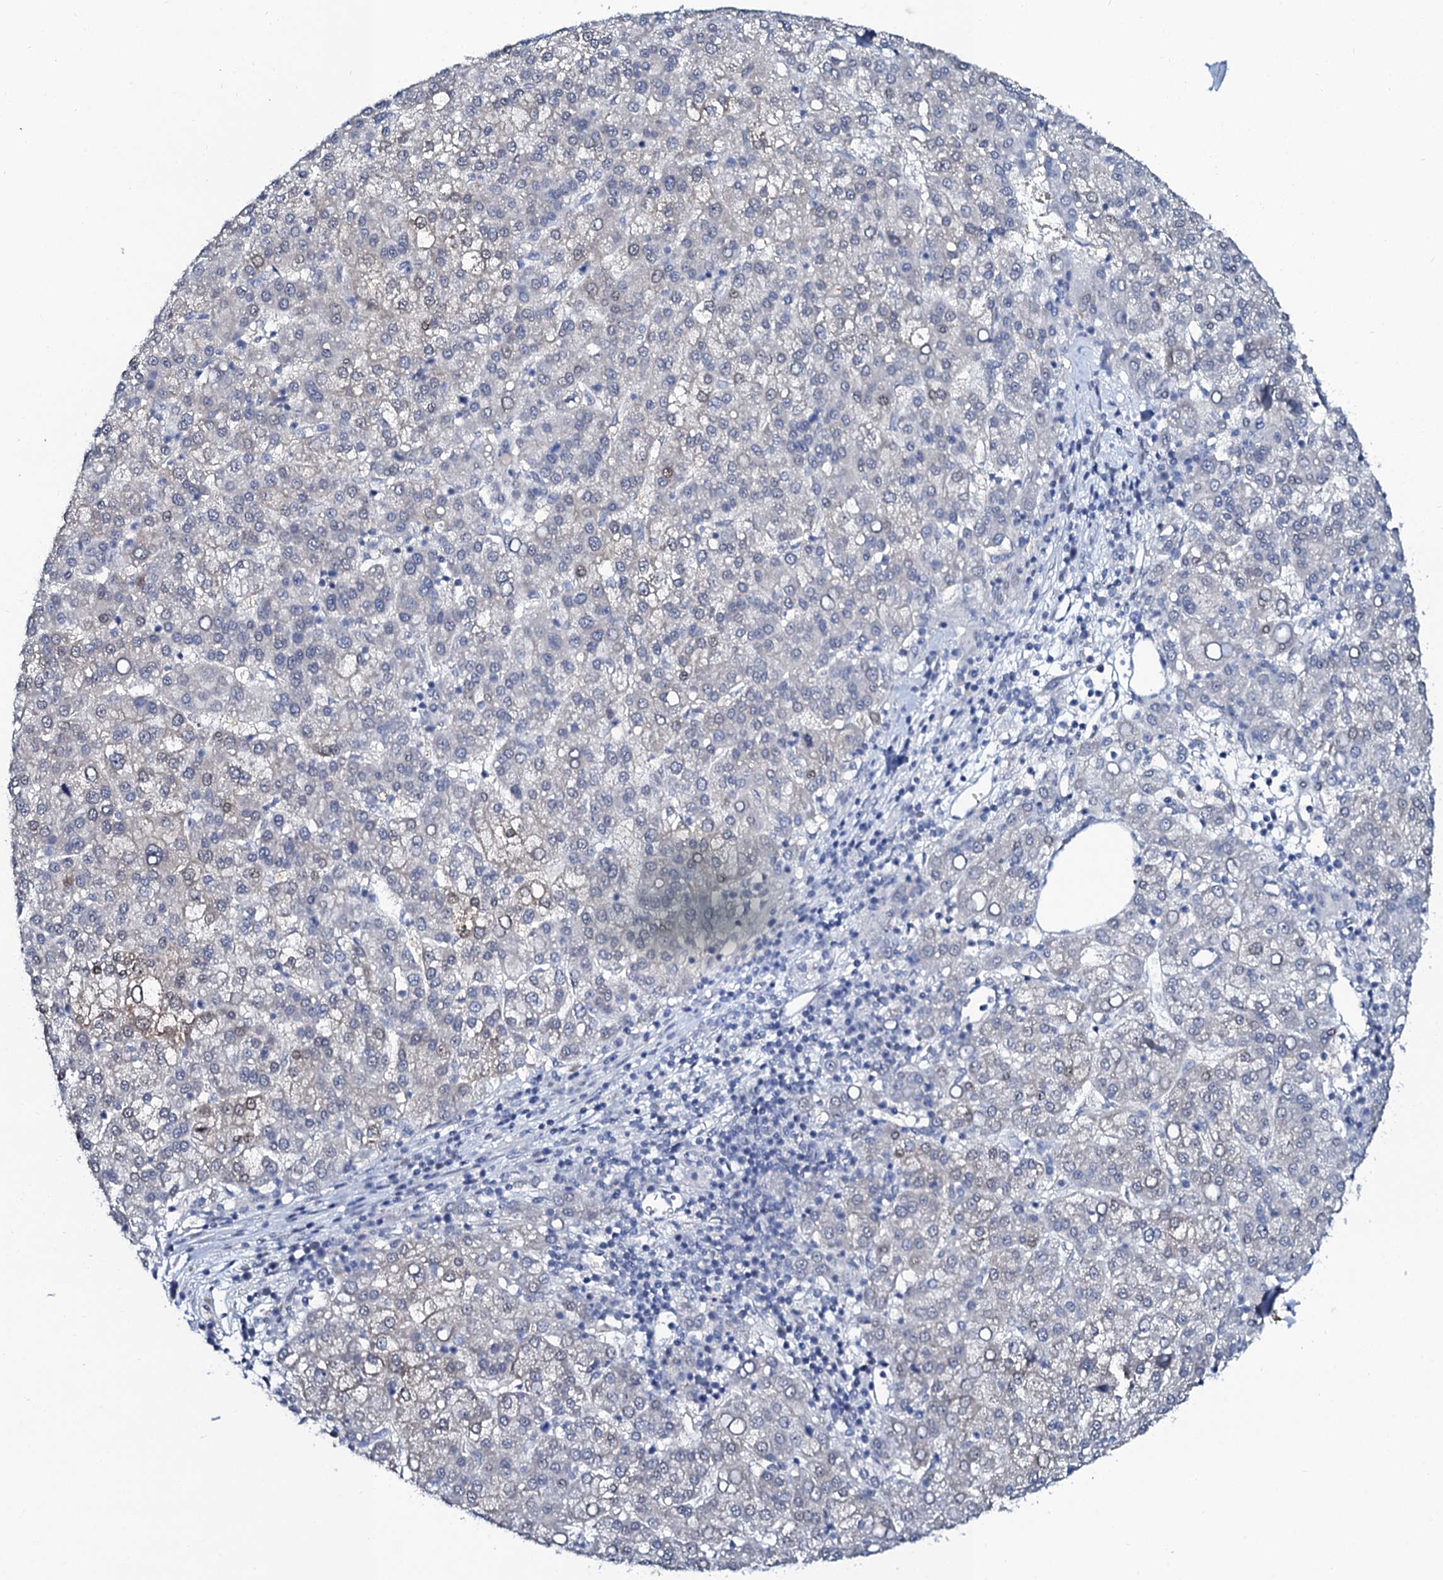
{"staining": {"intensity": "negative", "quantity": "none", "location": "none"}, "tissue": "liver cancer", "cell_type": "Tumor cells", "image_type": "cancer", "snomed": [{"axis": "morphology", "description": "Carcinoma, Hepatocellular, NOS"}, {"axis": "topography", "description": "Liver"}], "caption": "Liver cancer stained for a protein using immunohistochemistry (IHC) demonstrates no positivity tumor cells.", "gene": "C10orf88", "patient": {"sex": "female", "age": 58}}